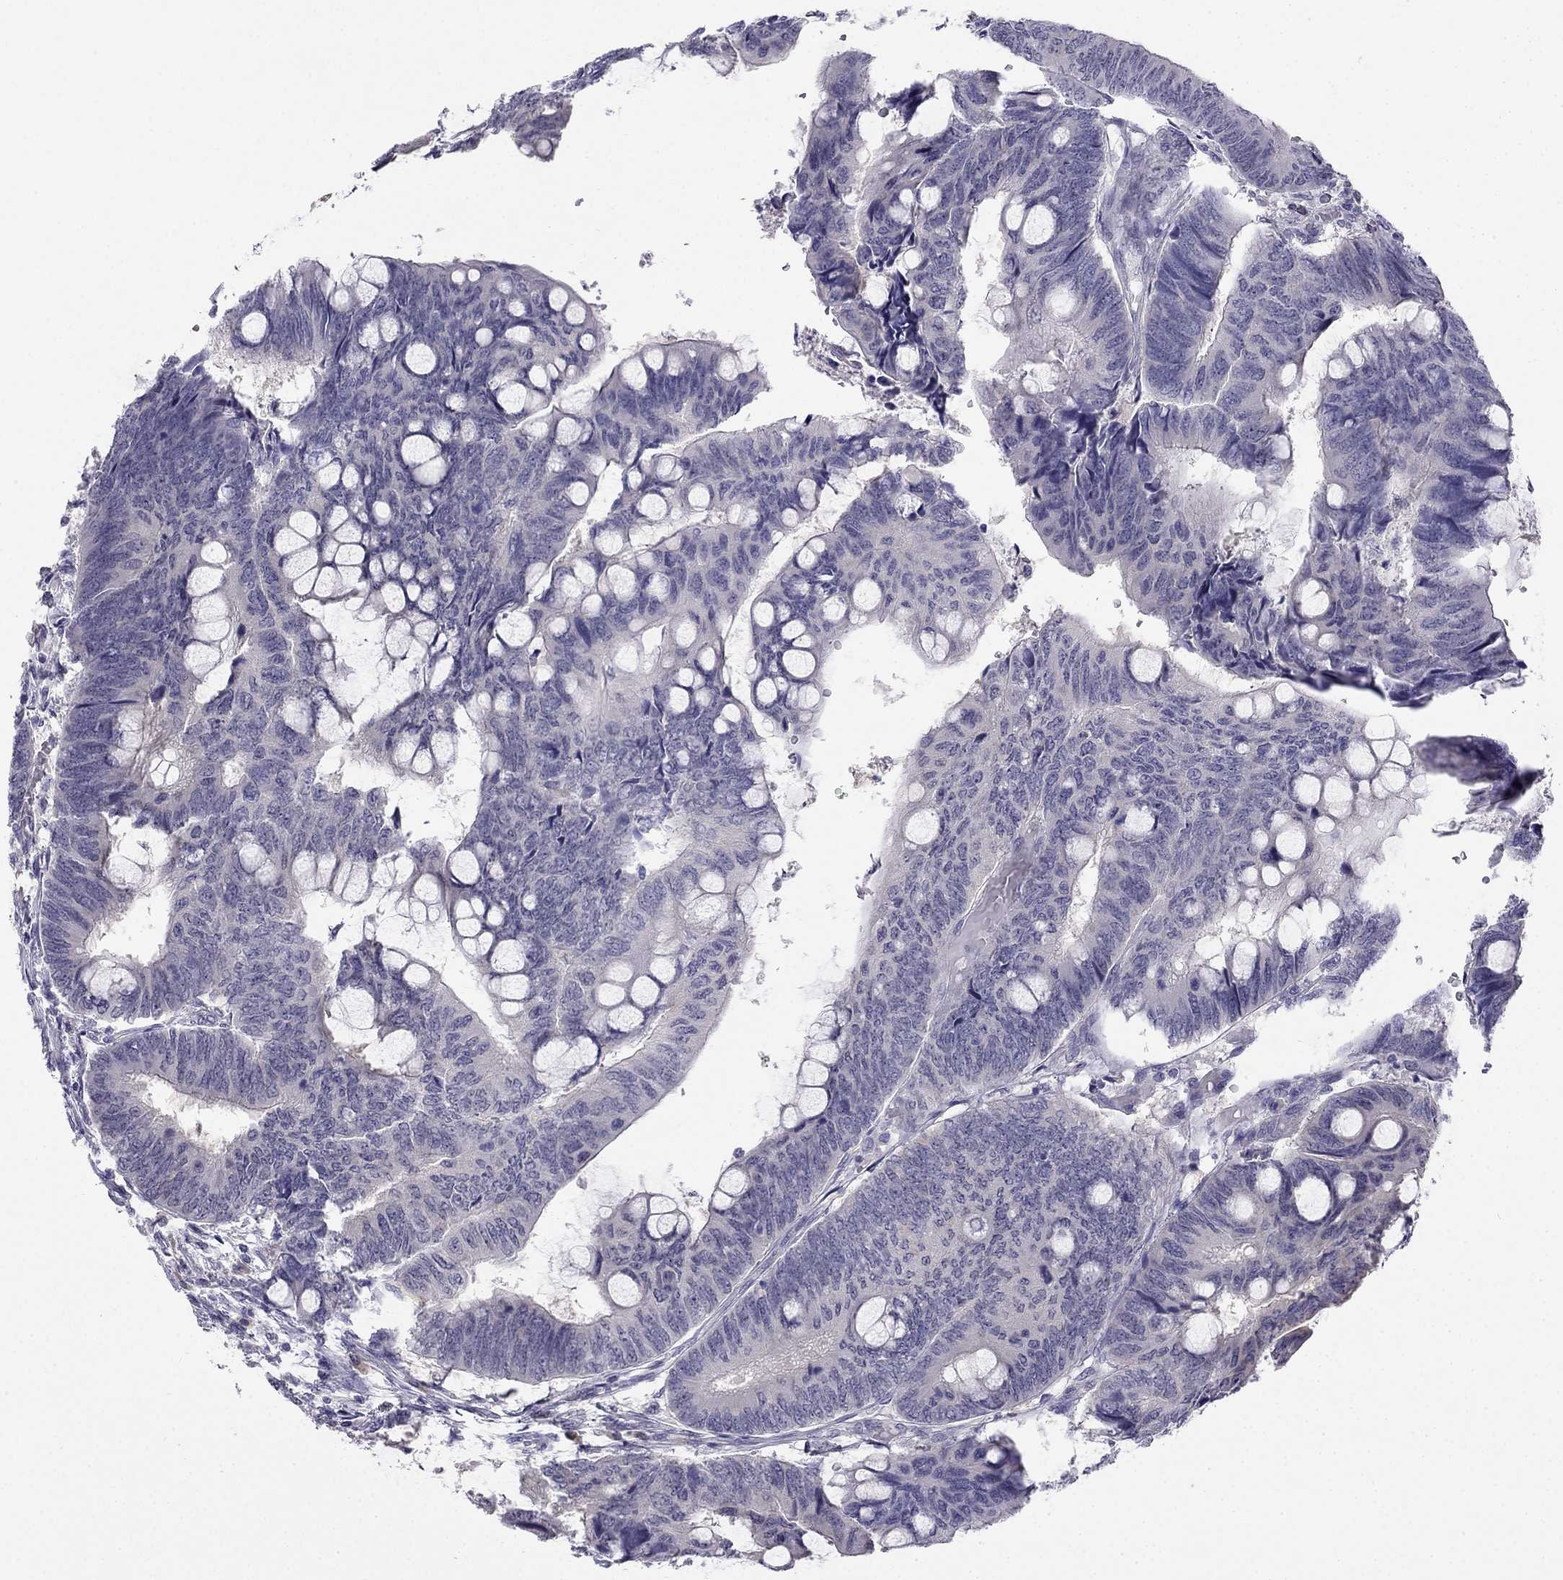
{"staining": {"intensity": "negative", "quantity": "none", "location": "none"}, "tissue": "colorectal cancer", "cell_type": "Tumor cells", "image_type": "cancer", "snomed": [{"axis": "morphology", "description": "Normal tissue, NOS"}, {"axis": "morphology", "description": "Adenocarcinoma, NOS"}, {"axis": "topography", "description": "Rectum"}], "caption": "This is a photomicrograph of IHC staining of adenocarcinoma (colorectal), which shows no positivity in tumor cells.", "gene": "C16orf89", "patient": {"sex": "male", "age": 92}}